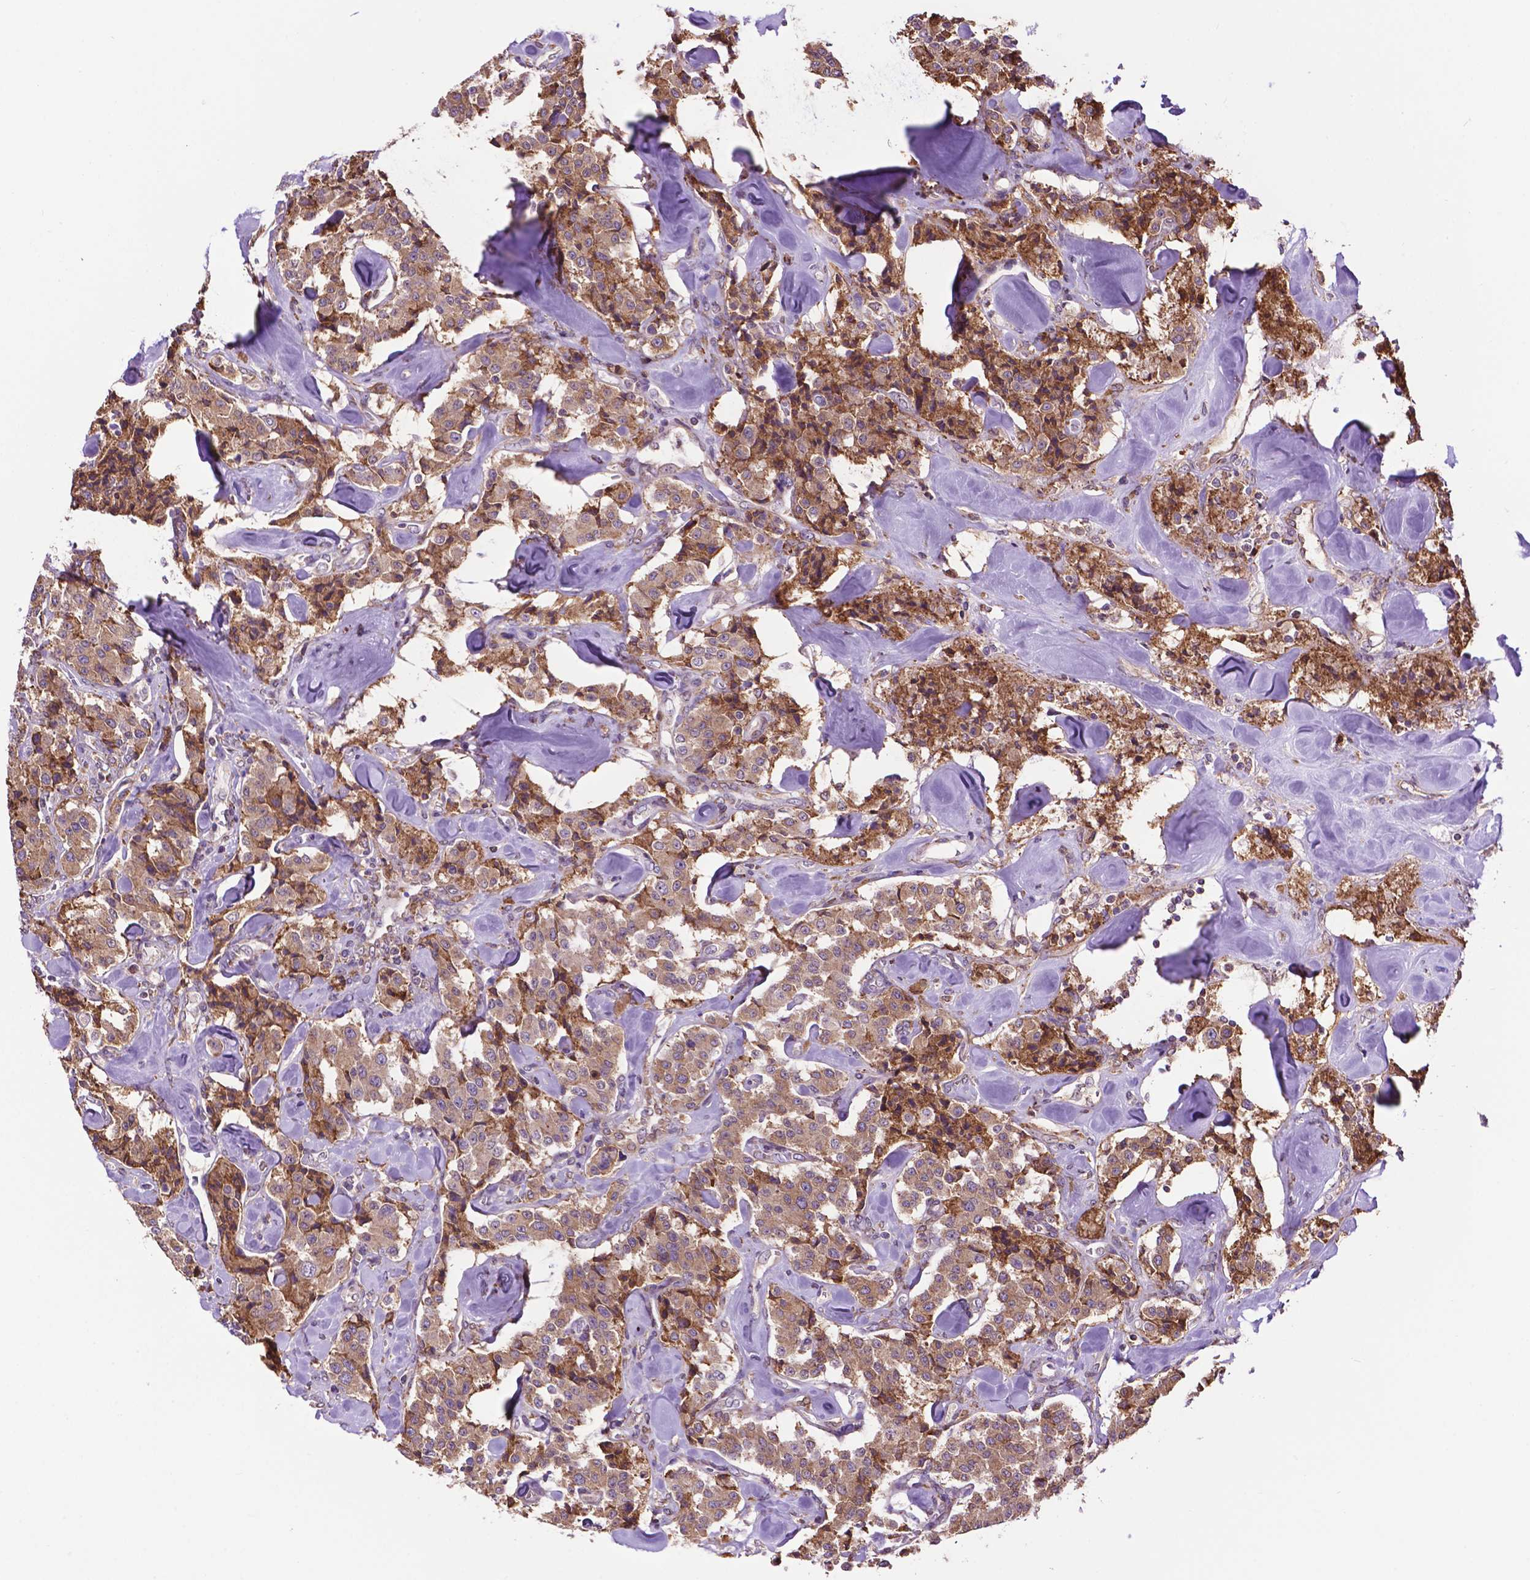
{"staining": {"intensity": "weak", "quantity": "25%-75%", "location": "cytoplasmic/membranous"}, "tissue": "carcinoid", "cell_type": "Tumor cells", "image_type": "cancer", "snomed": [{"axis": "morphology", "description": "Carcinoid, malignant, NOS"}, {"axis": "topography", "description": "Pancreas"}], "caption": "There is low levels of weak cytoplasmic/membranous staining in tumor cells of carcinoid, as demonstrated by immunohistochemical staining (brown color).", "gene": "GANAB", "patient": {"sex": "male", "age": 41}}